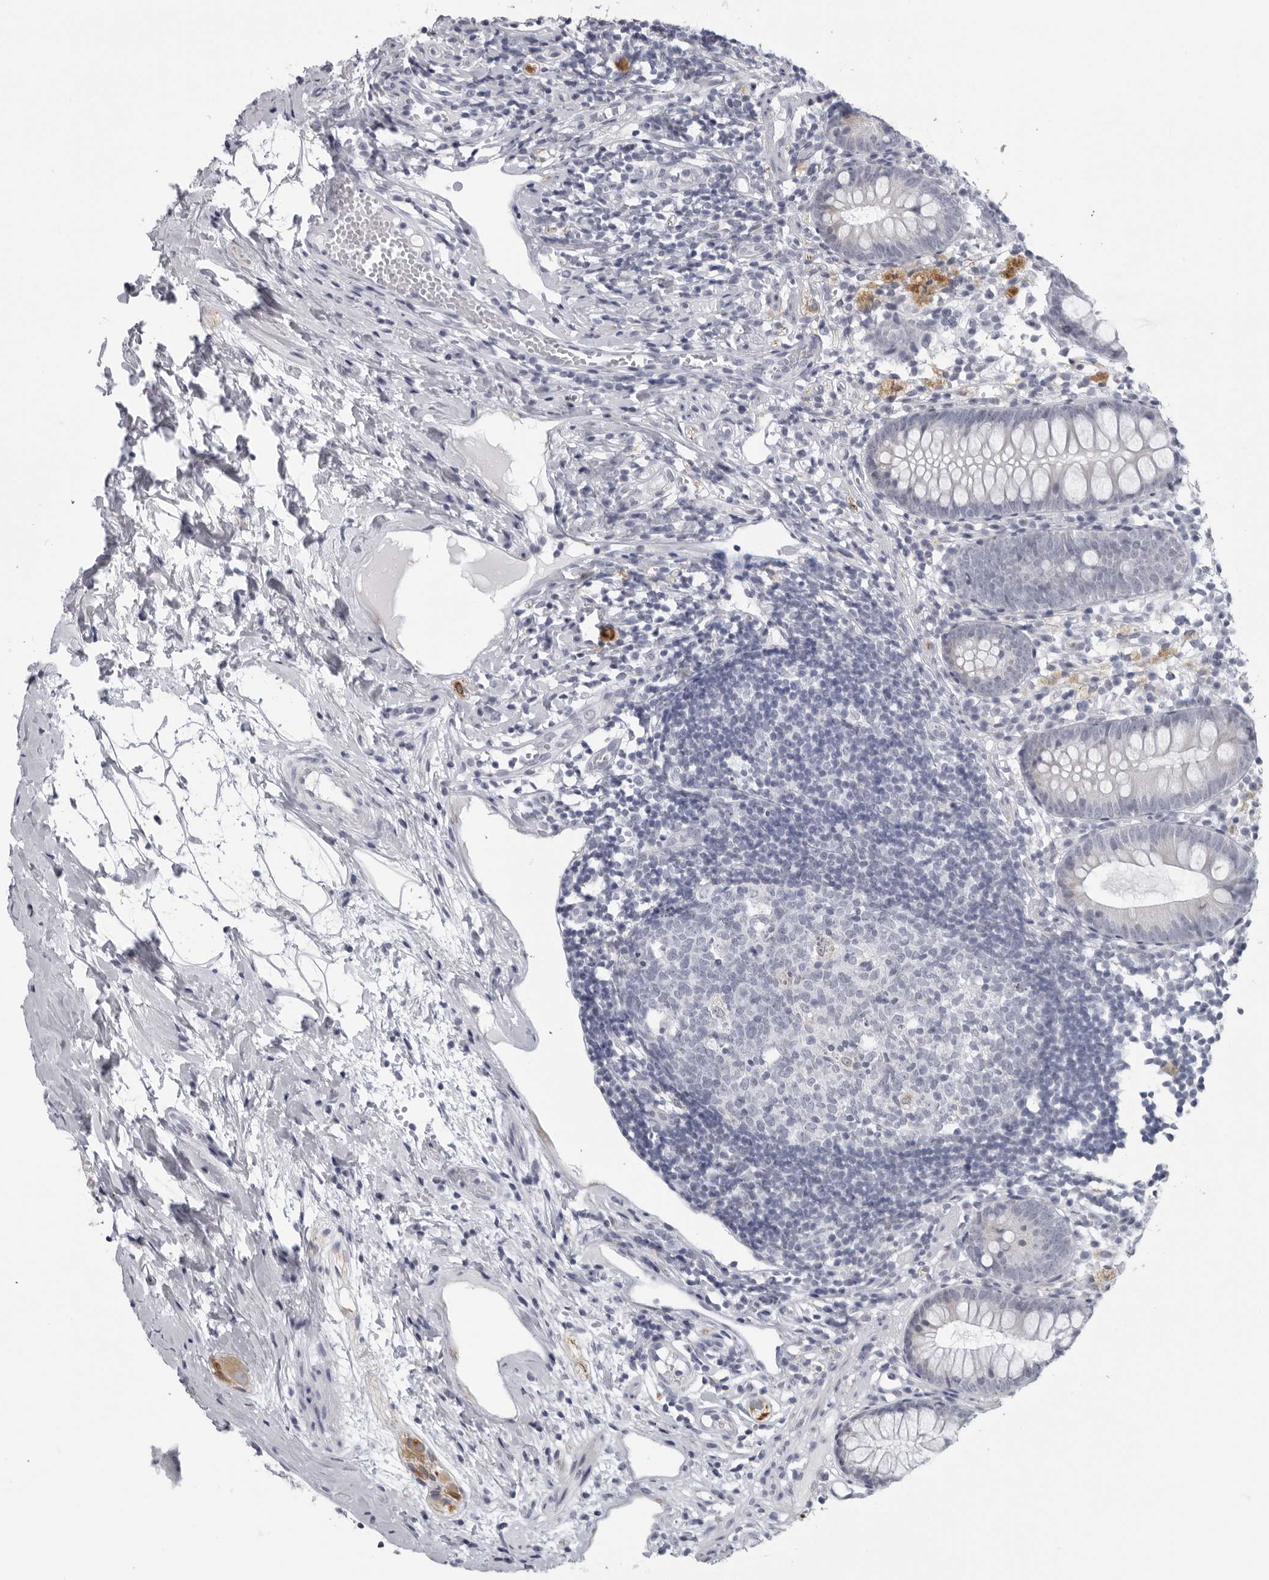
{"staining": {"intensity": "negative", "quantity": "none", "location": "none"}, "tissue": "appendix", "cell_type": "Glandular cells", "image_type": "normal", "snomed": [{"axis": "morphology", "description": "Normal tissue, NOS"}, {"axis": "topography", "description": "Appendix"}], "caption": "IHC histopathology image of normal appendix: appendix stained with DAB (3,3'-diaminobenzidine) demonstrates no significant protein staining in glandular cells. (DAB (3,3'-diaminobenzidine) IHC, high magnification).", "gene": "OPLAH", "patient": {"sex": "female", "age": 20}}